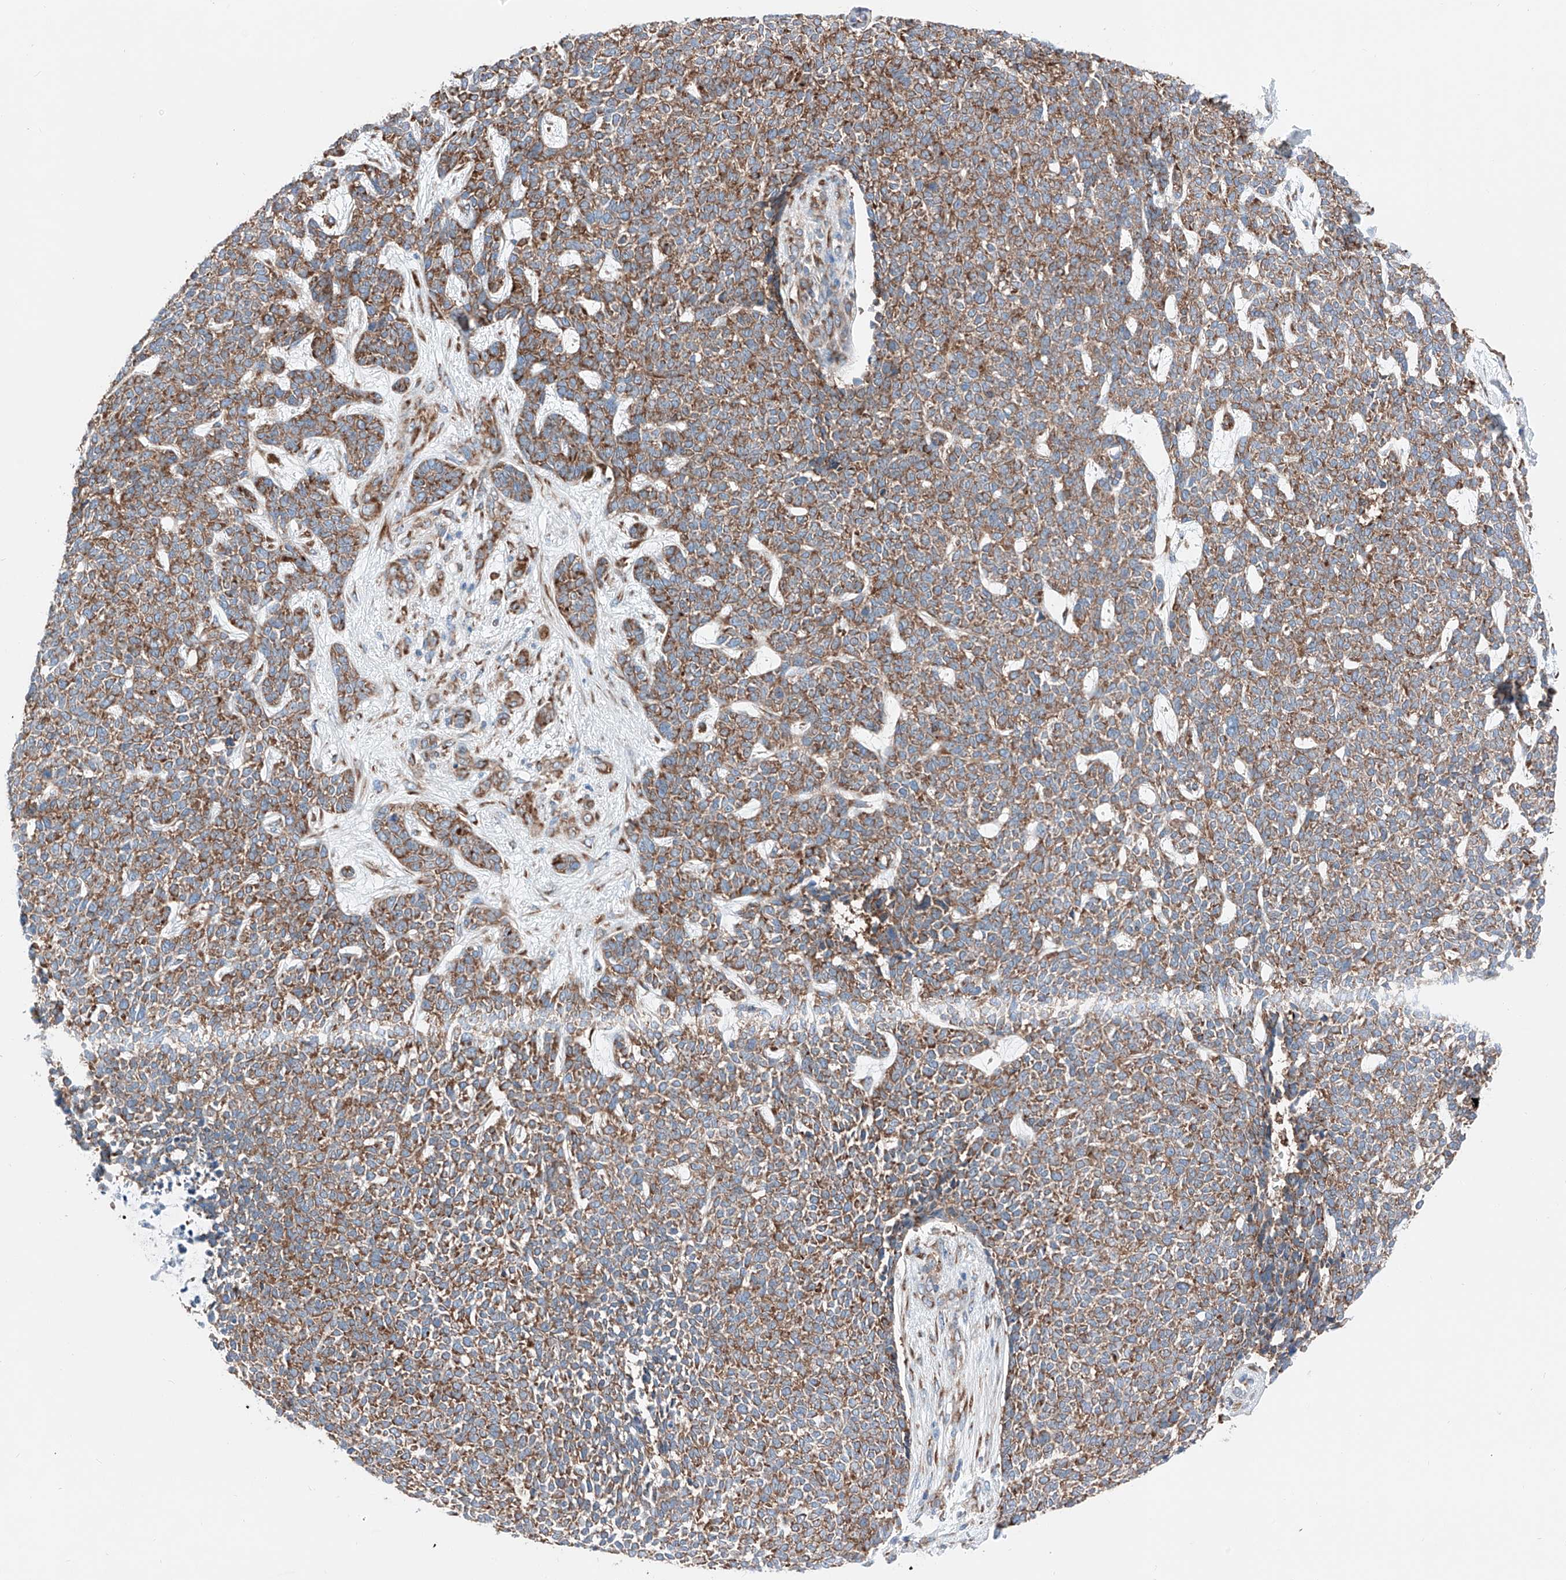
{"staining": {"intensity": "moderate", "quantity": ">75%", "location": "cytoplasmic/membranous"}, "tissue": "skin cancer", "cell_type": "Tumor cells", "image_type": "cancer", "snomed": [{"axis": "morphology", "description": "Basal cell carcinoma"}, {"axis": "topography", "description": "Skin"}], "caption": "Immunohistochemistry of human skin basal cell carcinoma reveals medium levels of moderate cytoplasmic/membranous expression in approximately >75% of tumor cells.", "gene": "CRELD1", "patient": {"sex": "female", "age": 84}}